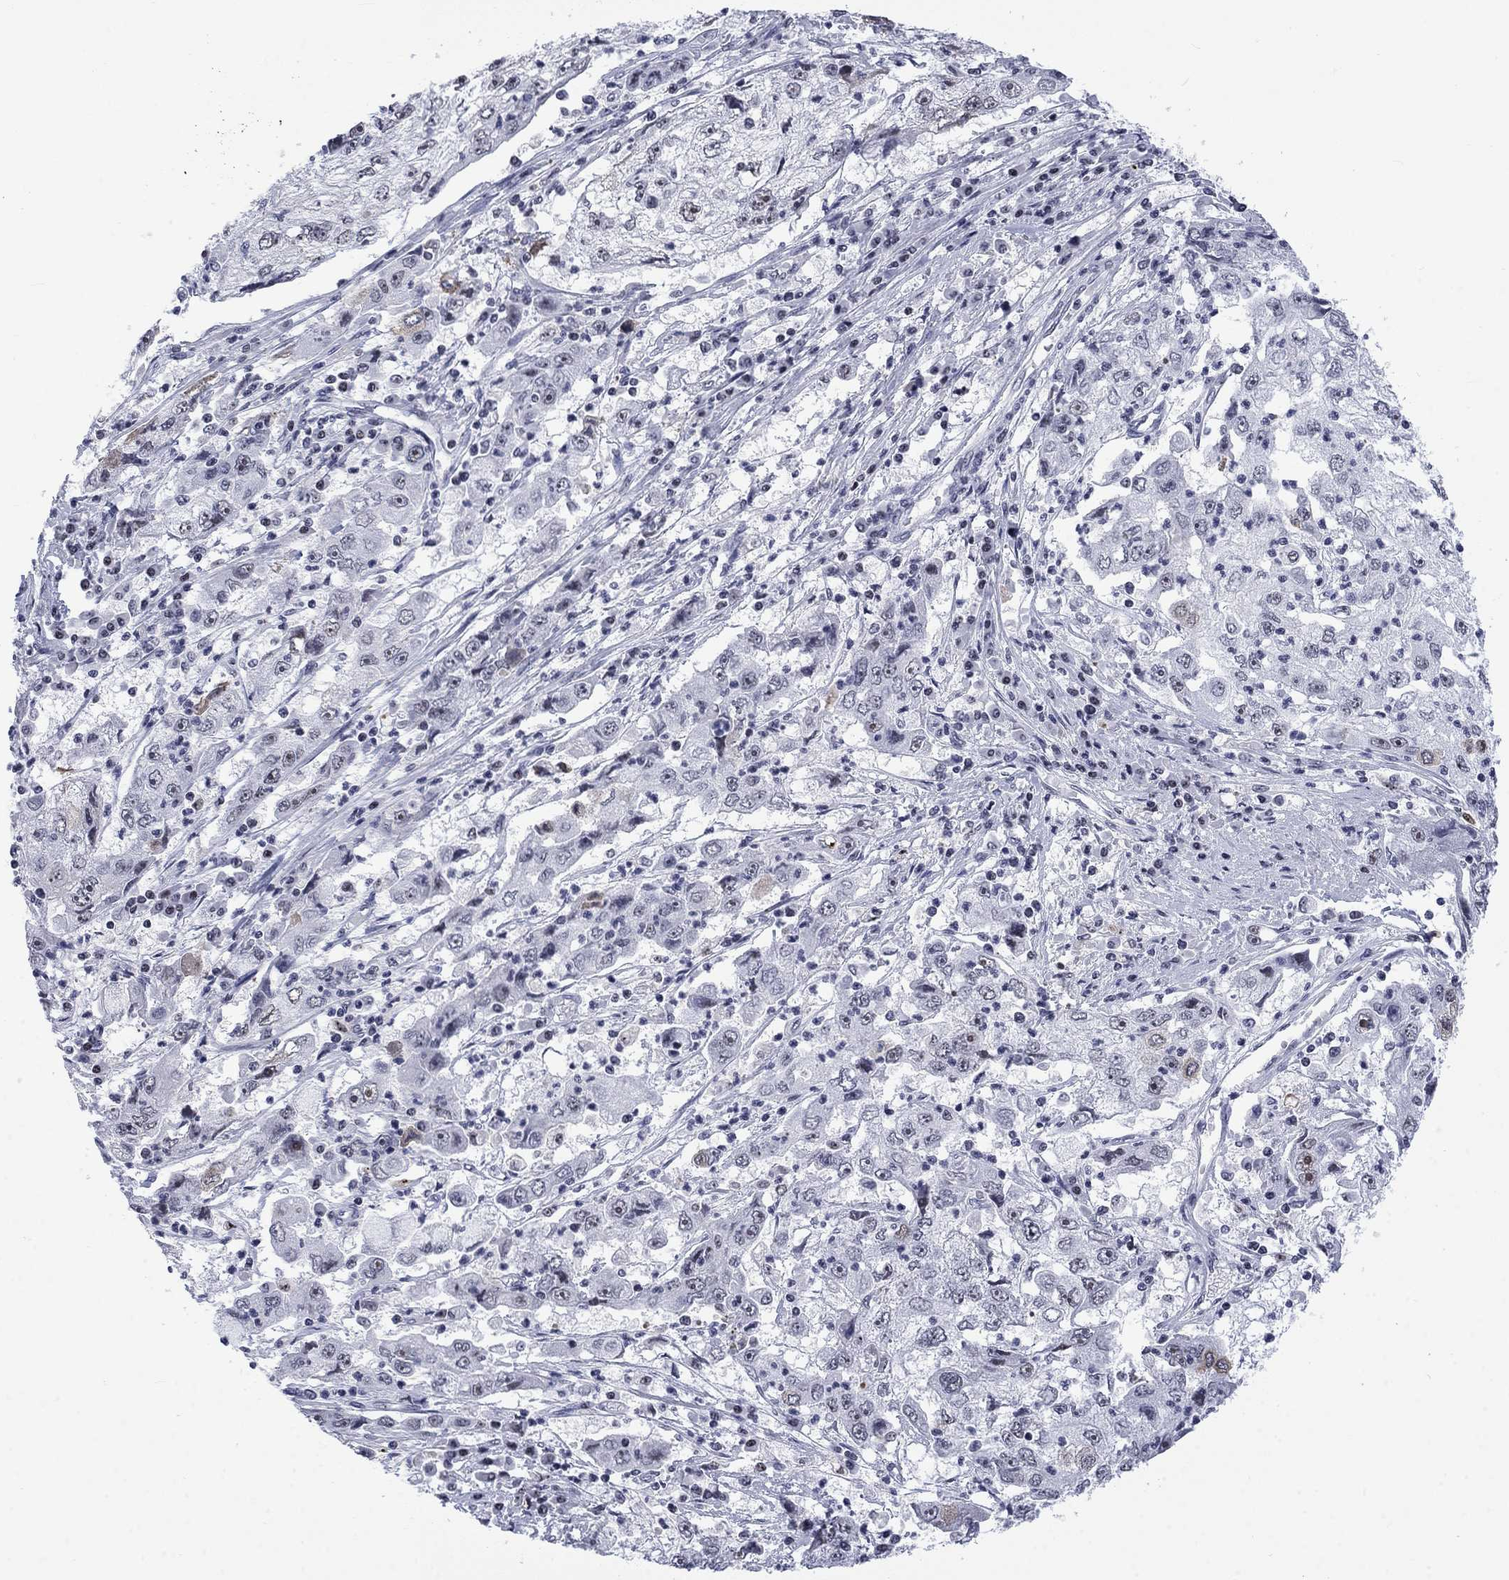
{"staining": {"intensity": "negative", "quantity": "none", "location": "none"}, "tissue": "cervical cancer", "cell_type": "Tumor cells", "image_type": "cancer", "snomed": [{"axis": "morphology", "description": "Squamous cell carcinoma, NOS"}, {"axis": "topography", "description": "Cervix"}], "caption": "Tumor cells show no significant protein expression in cervical cancer (squamous cell carcinoma).", "gene": "CSRNP3", "patient": {"sex": "female", "age": 36}}